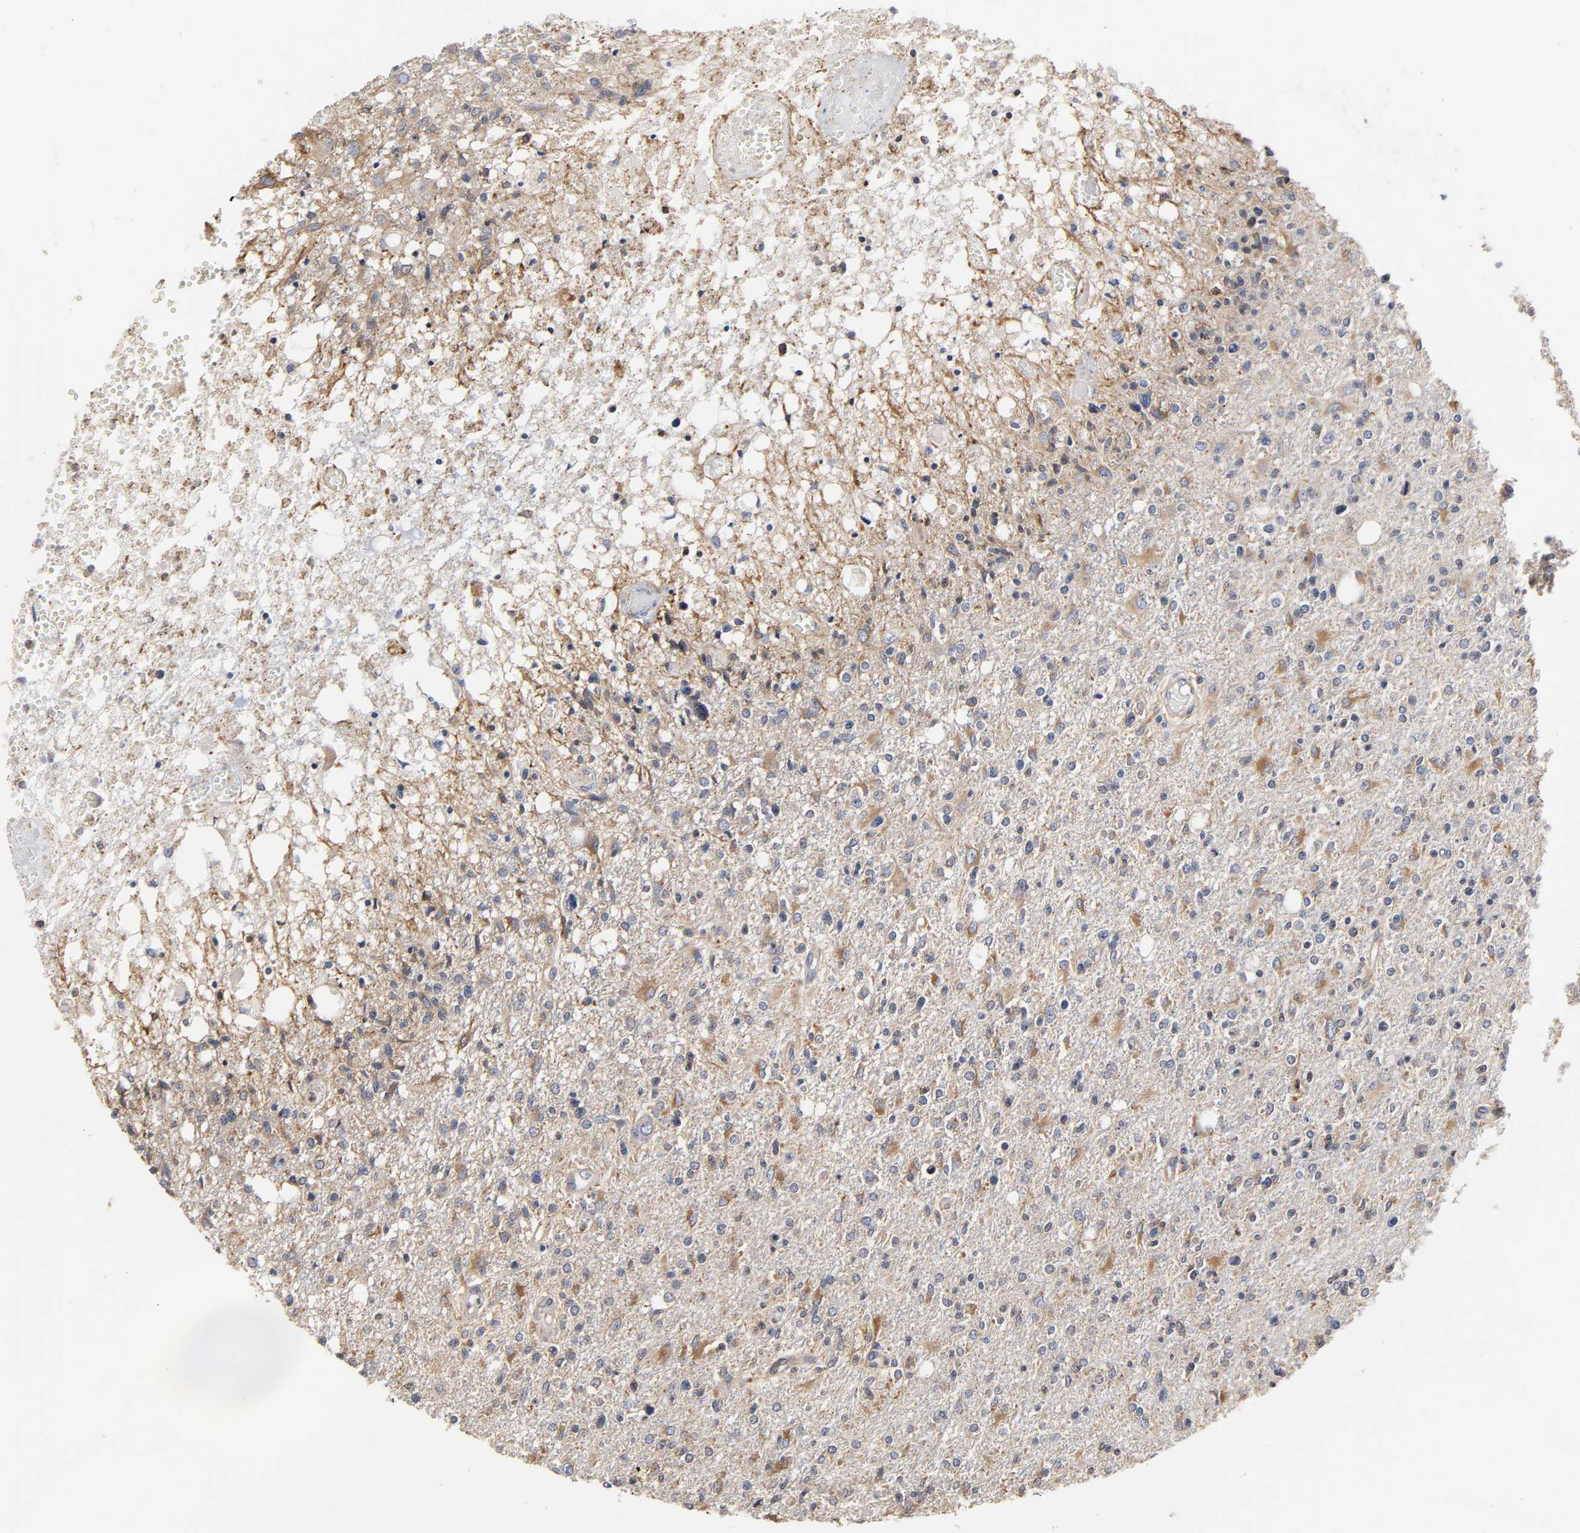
{"staining": {"intensity": "moderate", "quantity": "25%-75%", "location": "cytoplasmic/membranous"}, "tissue": "glioma", "cell_type": "Tumor cells", "image_type": "cancer", "snomed": [{"axis": "morphology", "description": "Glioma, malignant, High grade"}, {"axis": "topography", "description": "Cerebral cortex"}], "caption": "High-magnification brightfield microscopy of high-grade glioma (malignant) stained with DAB (brown) and counterstained with hematoxylin (blue). tumor cells exhibit moderate cytoplasmic/membranous staining is seen in approximately25%-75% of cells.", "gene": "HCK", "patient": {"sex": "male", "age": 76}}